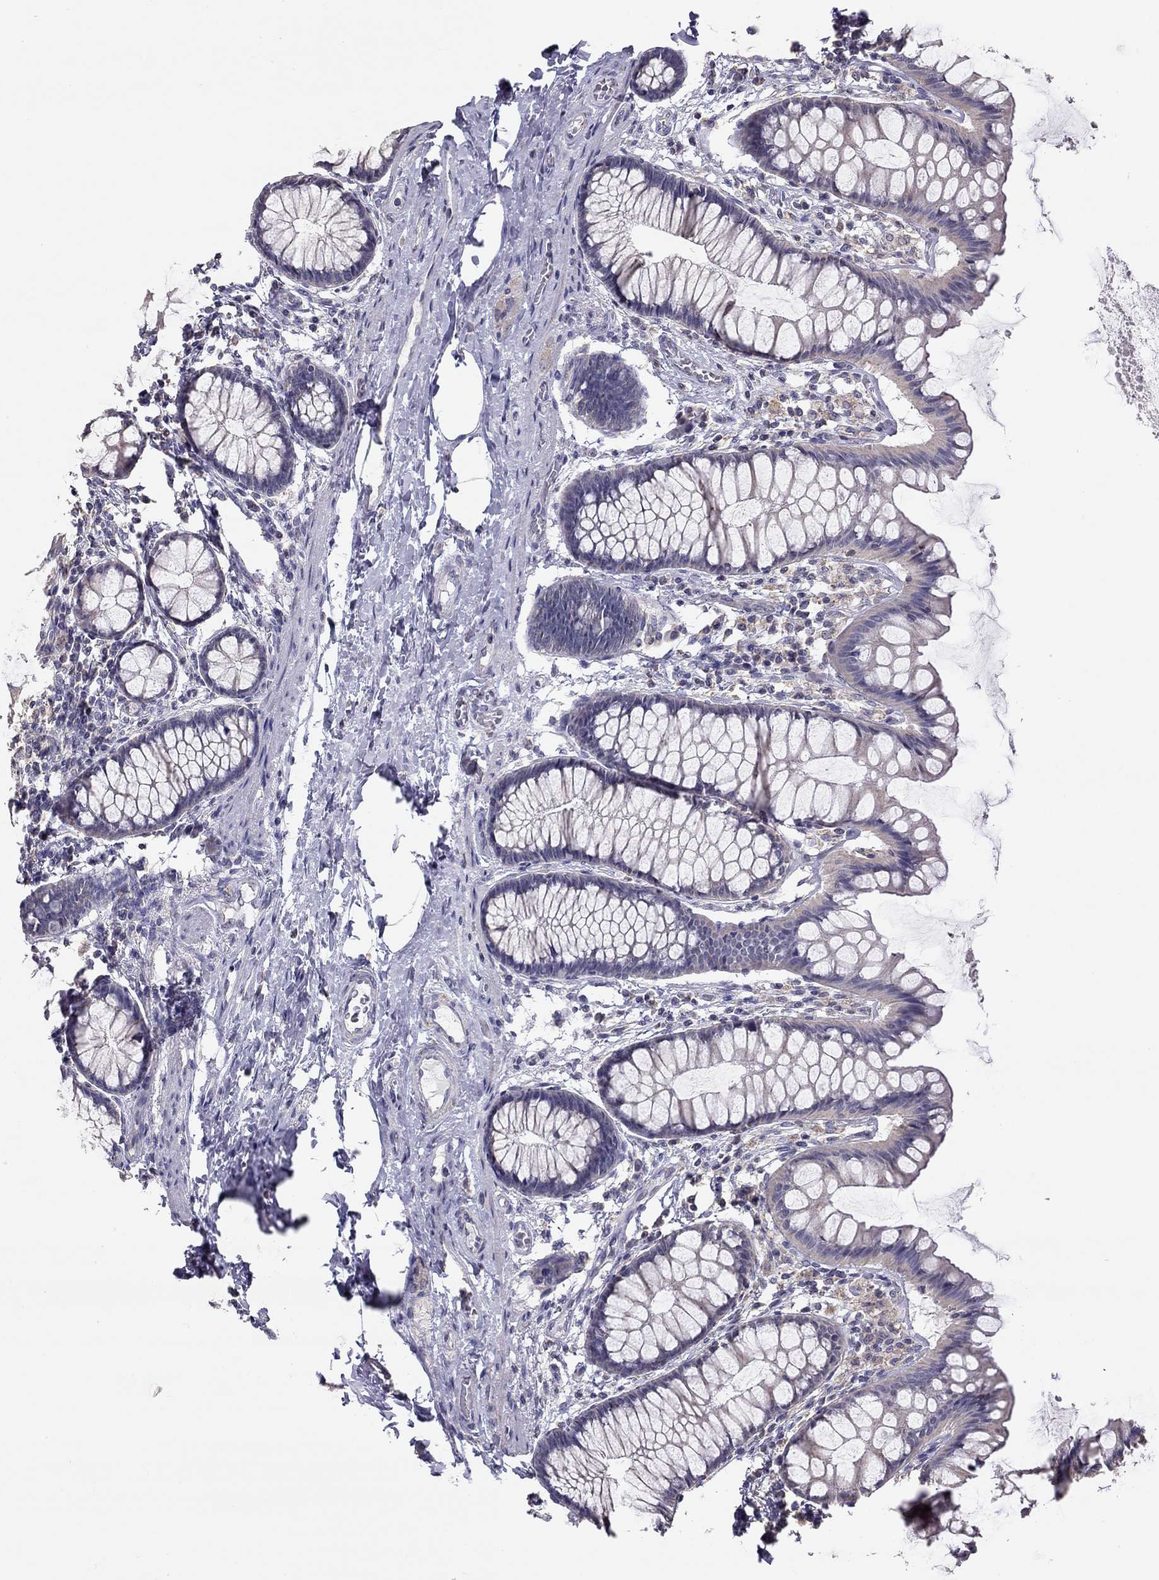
{"staining": {"intensity": "negative", "quantity": "none", "location": "none"}, "tissue": "colon", "cell_type": "Endothelial cells", "image_type": "normal", "snomed": [{"axis": "morphology", "description": "Normal tissue, NOS"}, {"axis": "topography", "description": "Colon"}], "caption": "Immunohistochemistry image of benign colon stained for a protein (brown), which displays no staining in endothelial cells.", "gene": "LRIT3", "patient": {"sex": "female", "age": 65}}